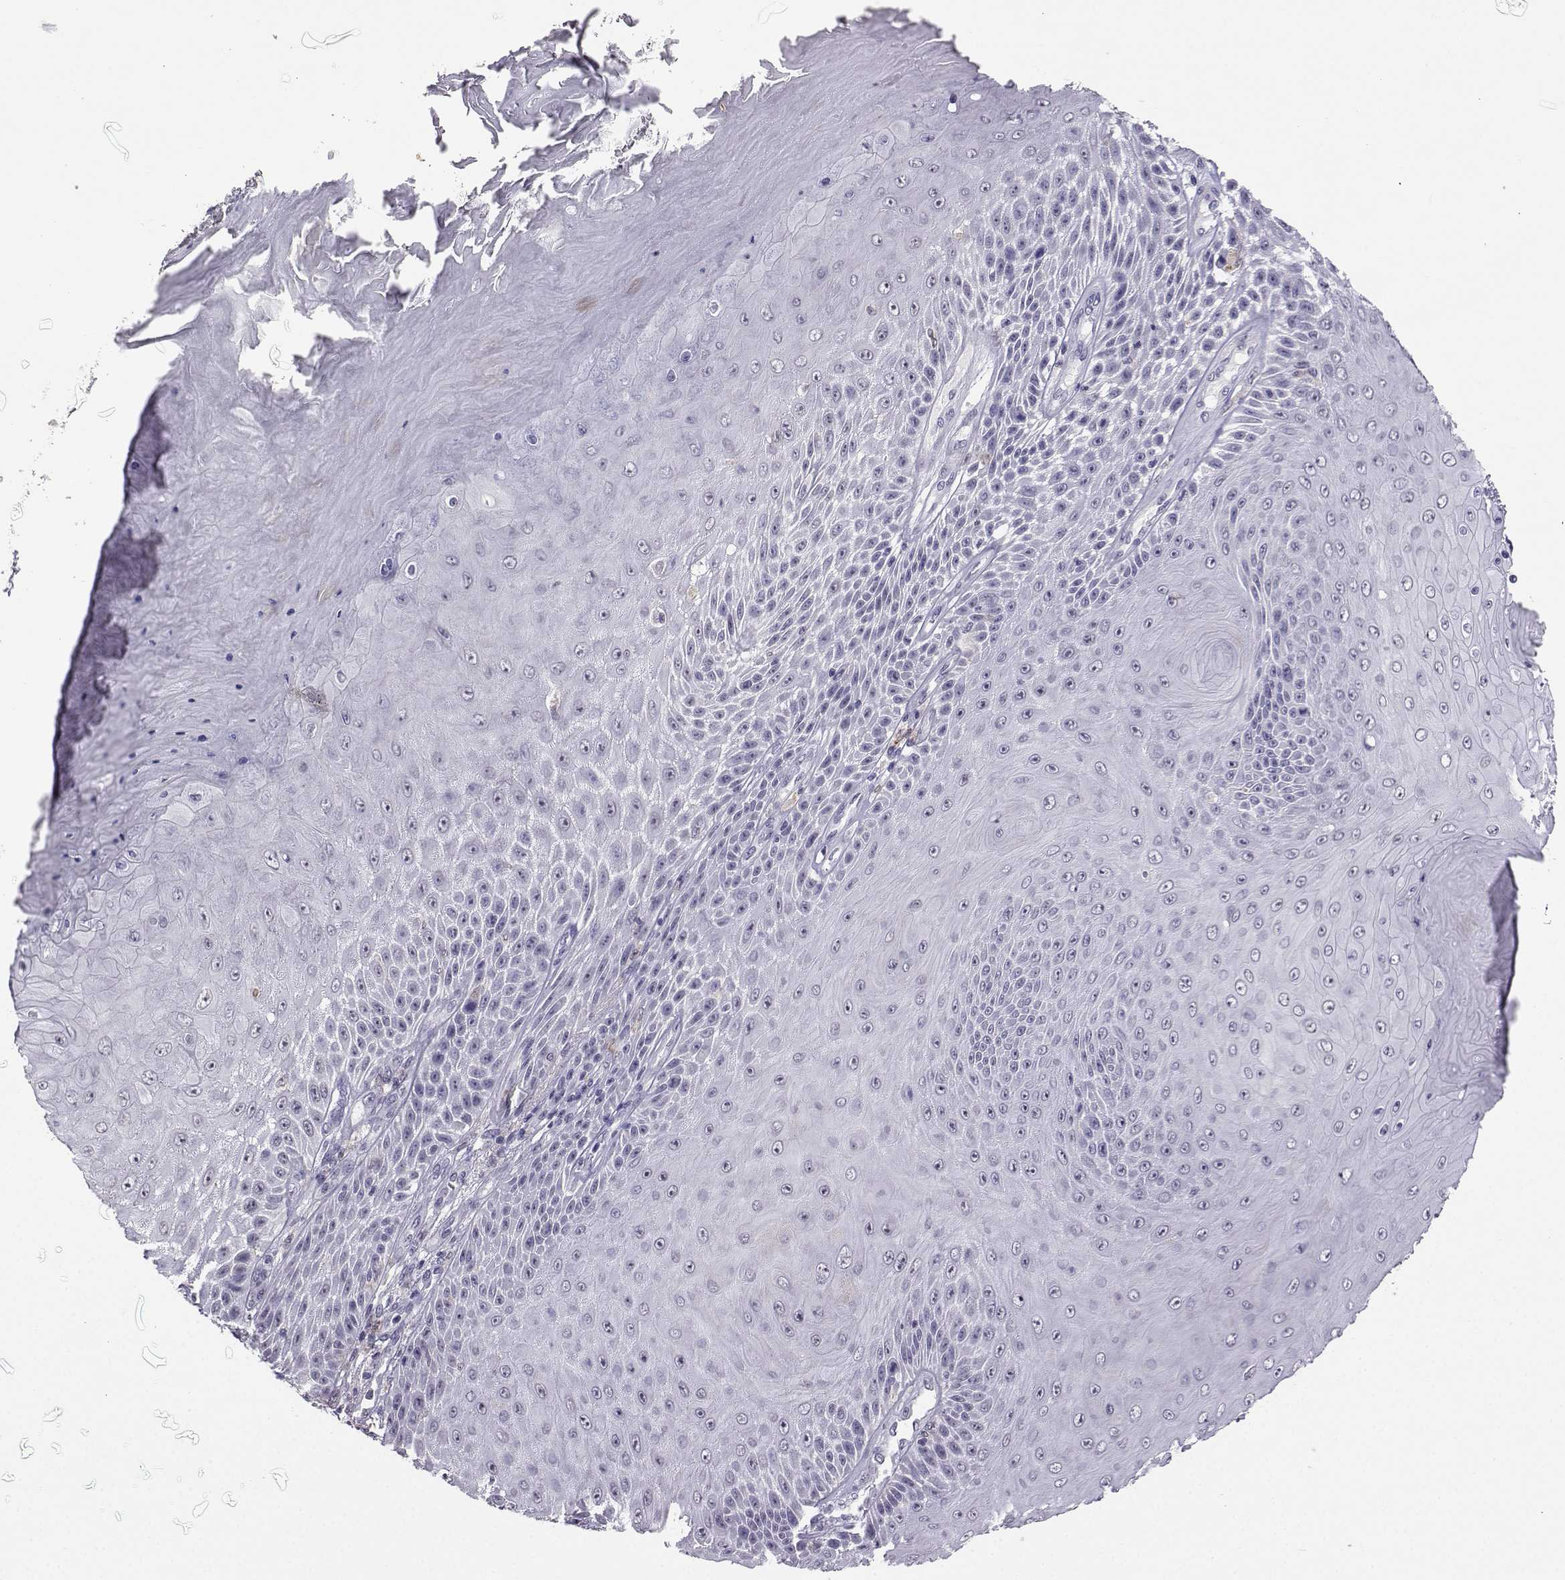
{"staining": {"intensity": "negative", "quantity": "none", "location": "none"}, "tissue": "skin cancer", "cell_type": "Tumor cells", "image_type": "cancer", "snomed": [{"axis": "morphology", "description": "Squamous cell carcinoma, NOS"}, {"axis": "topography", "description": "Skin"}], "caption": "DAB immunohistochemical staining of human skin cancer (squamous cell carcinoma) displays no significant positivity in tumor cells.", "gene": "TBR1", "patient": {"sex": "male", "age": 62}}